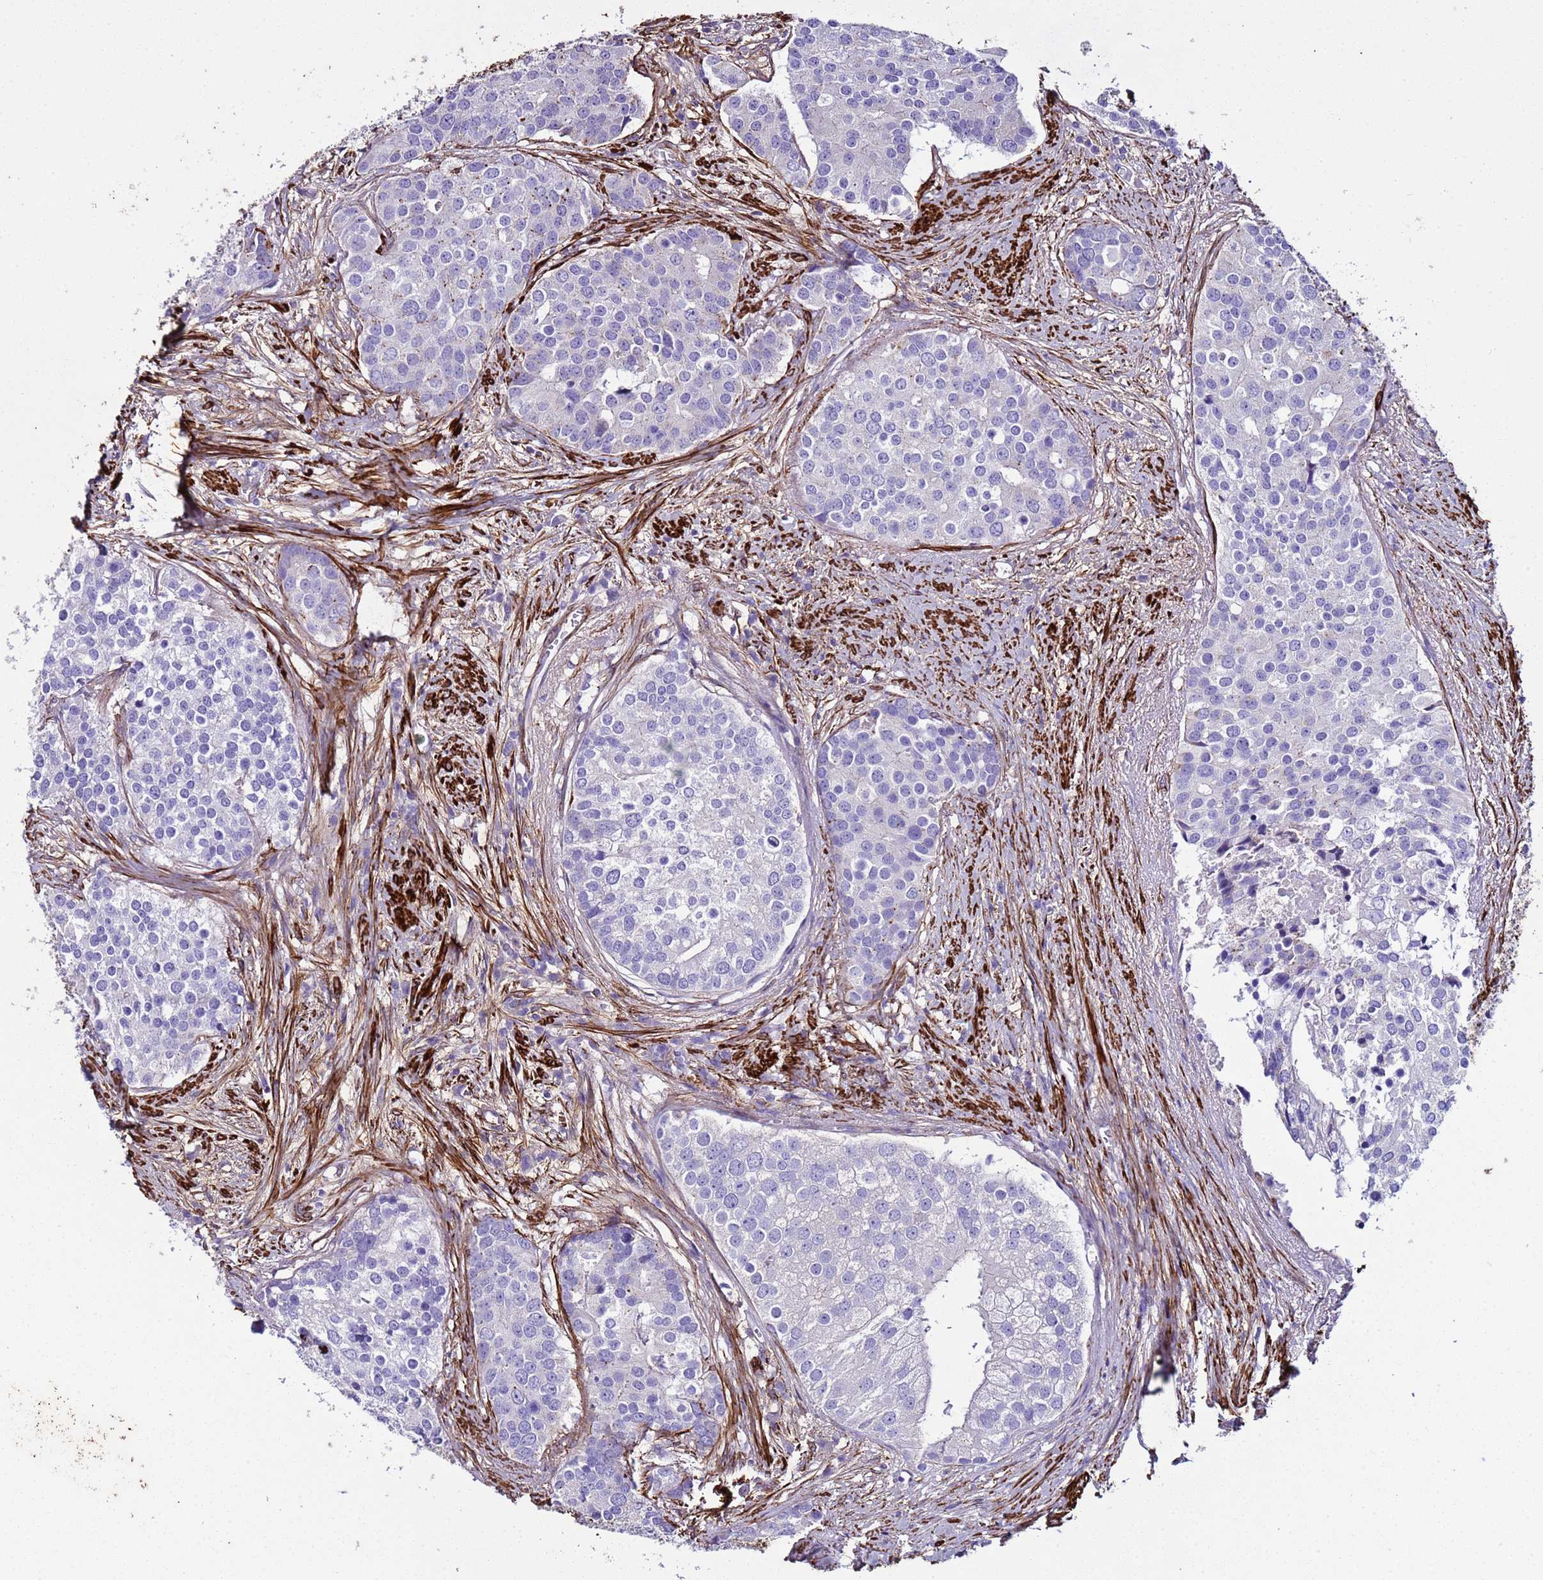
{"staining": {"intensity": "negative", "quantity": "none", "location": "none"}, "tissue": "prostate cancer", "cell_type": "Tumor cells", "image_type": "cancer", "snomed": [{"axis": "morphology", "description": "Adenocarcinoma, High grade"}, {"axis": "topography", "description": "Prostate"}], "caption": "Immunohistochemical staining of human prostate cancer (adenocarcinoma (high-grade)) reveals no significant expression in tumor cells. Brightfield microscopy of immunohistochemistry stained with DAB (brown) and hematoxylin (blue), captured at high magnification.", "gene": "RABL2B", "patient": {"sex": "male", "age": 62}}